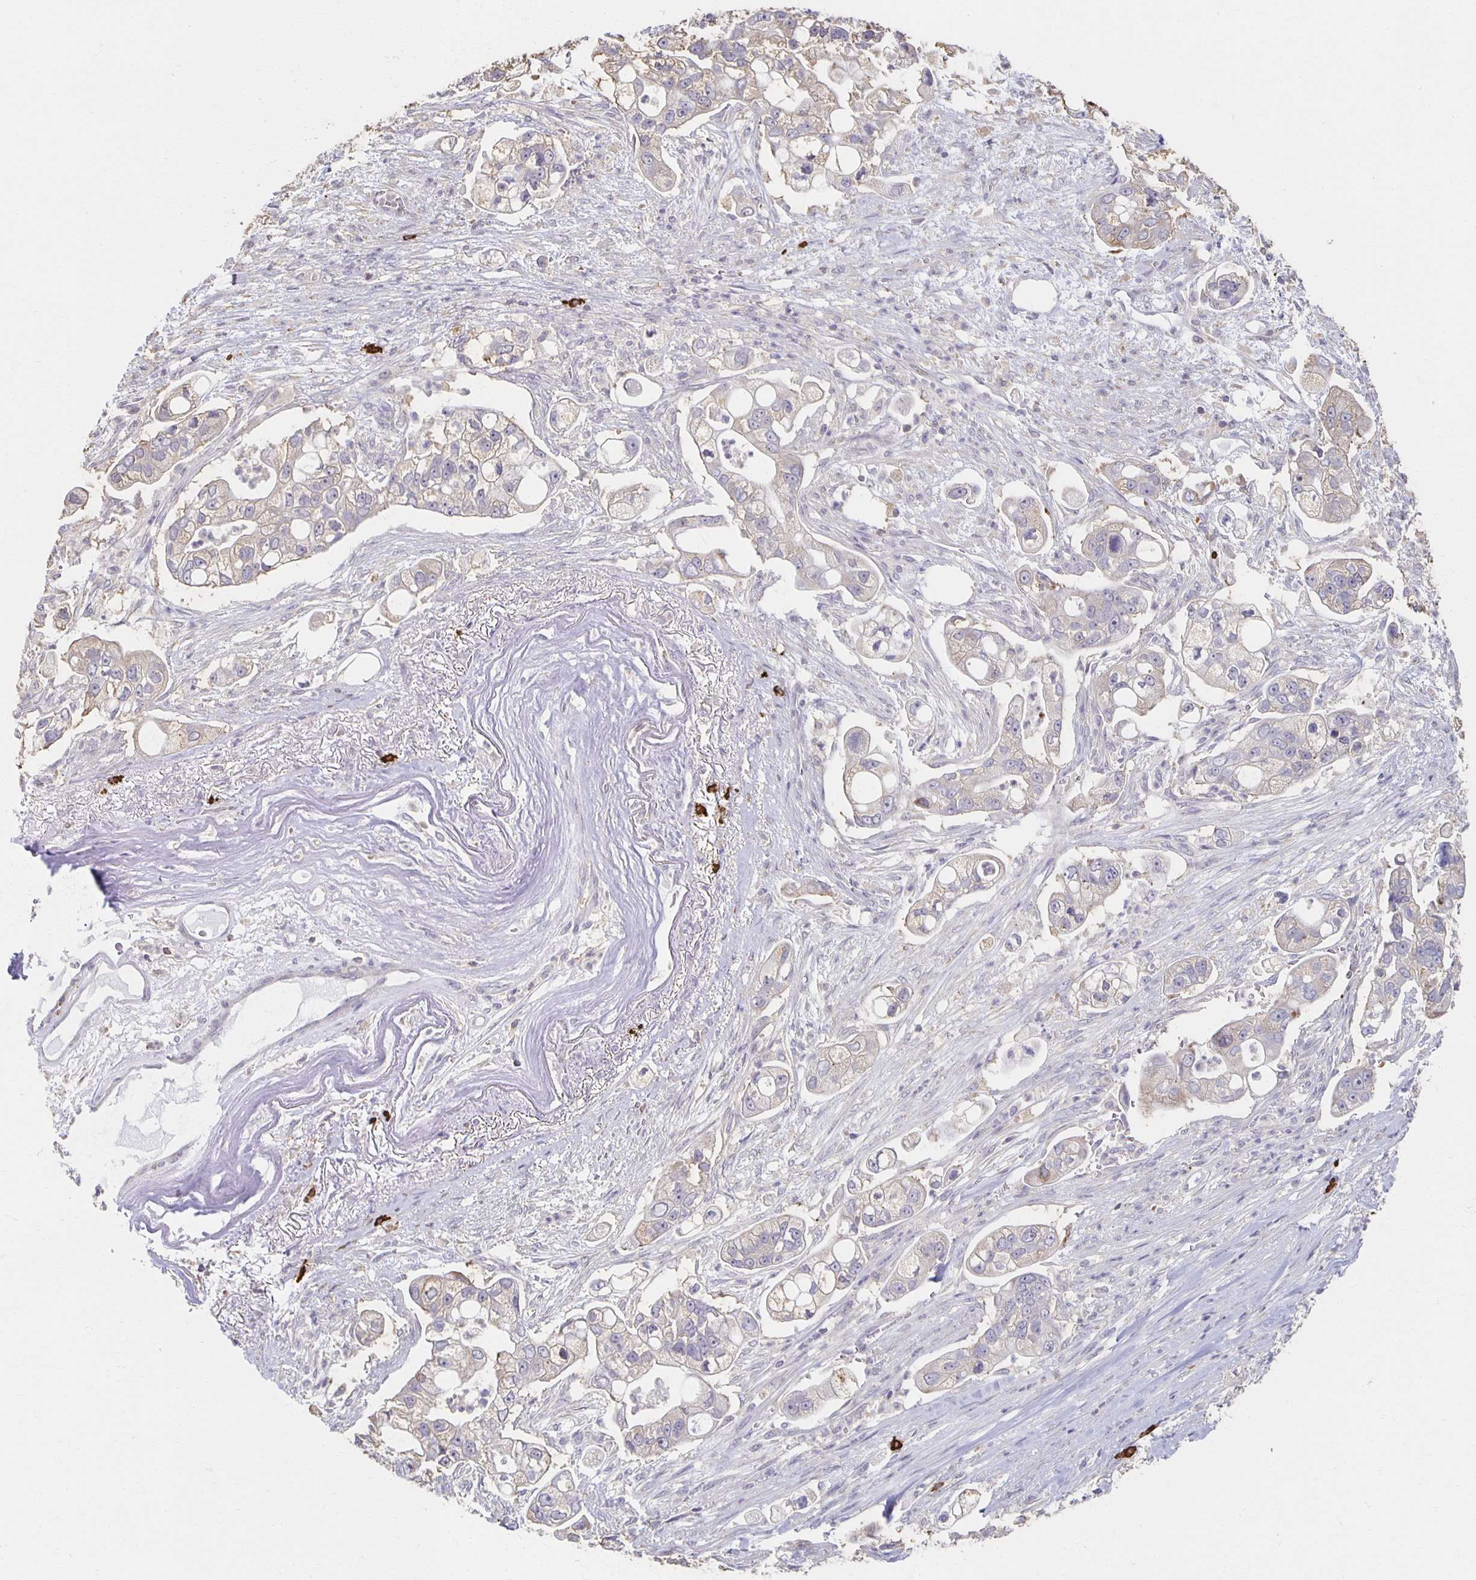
{"staining": {"intensity": "negative", "quantity": "none", "location": "none"}, "tissue": "pancreatic cancer", "cell_type": "Tumor cells", "image_type": "cancer", "snomed": [{"axis": "morphology", "description": "Adenocarcinoma, NOS"}, {"axis": "topography", "description": "Pancreas"}], "caption": "Immunohistochemistry photomicrograph of neoplastic tissue: pancreatic cancer stained with DAB shows no significant protein expression in tumor cells. (DAB immunohistochemistry (IHC) visualized using brightfield microscopy, high magnification).", "gene": "ZNF692", "patient": {"sex": "female", "age": 69}}